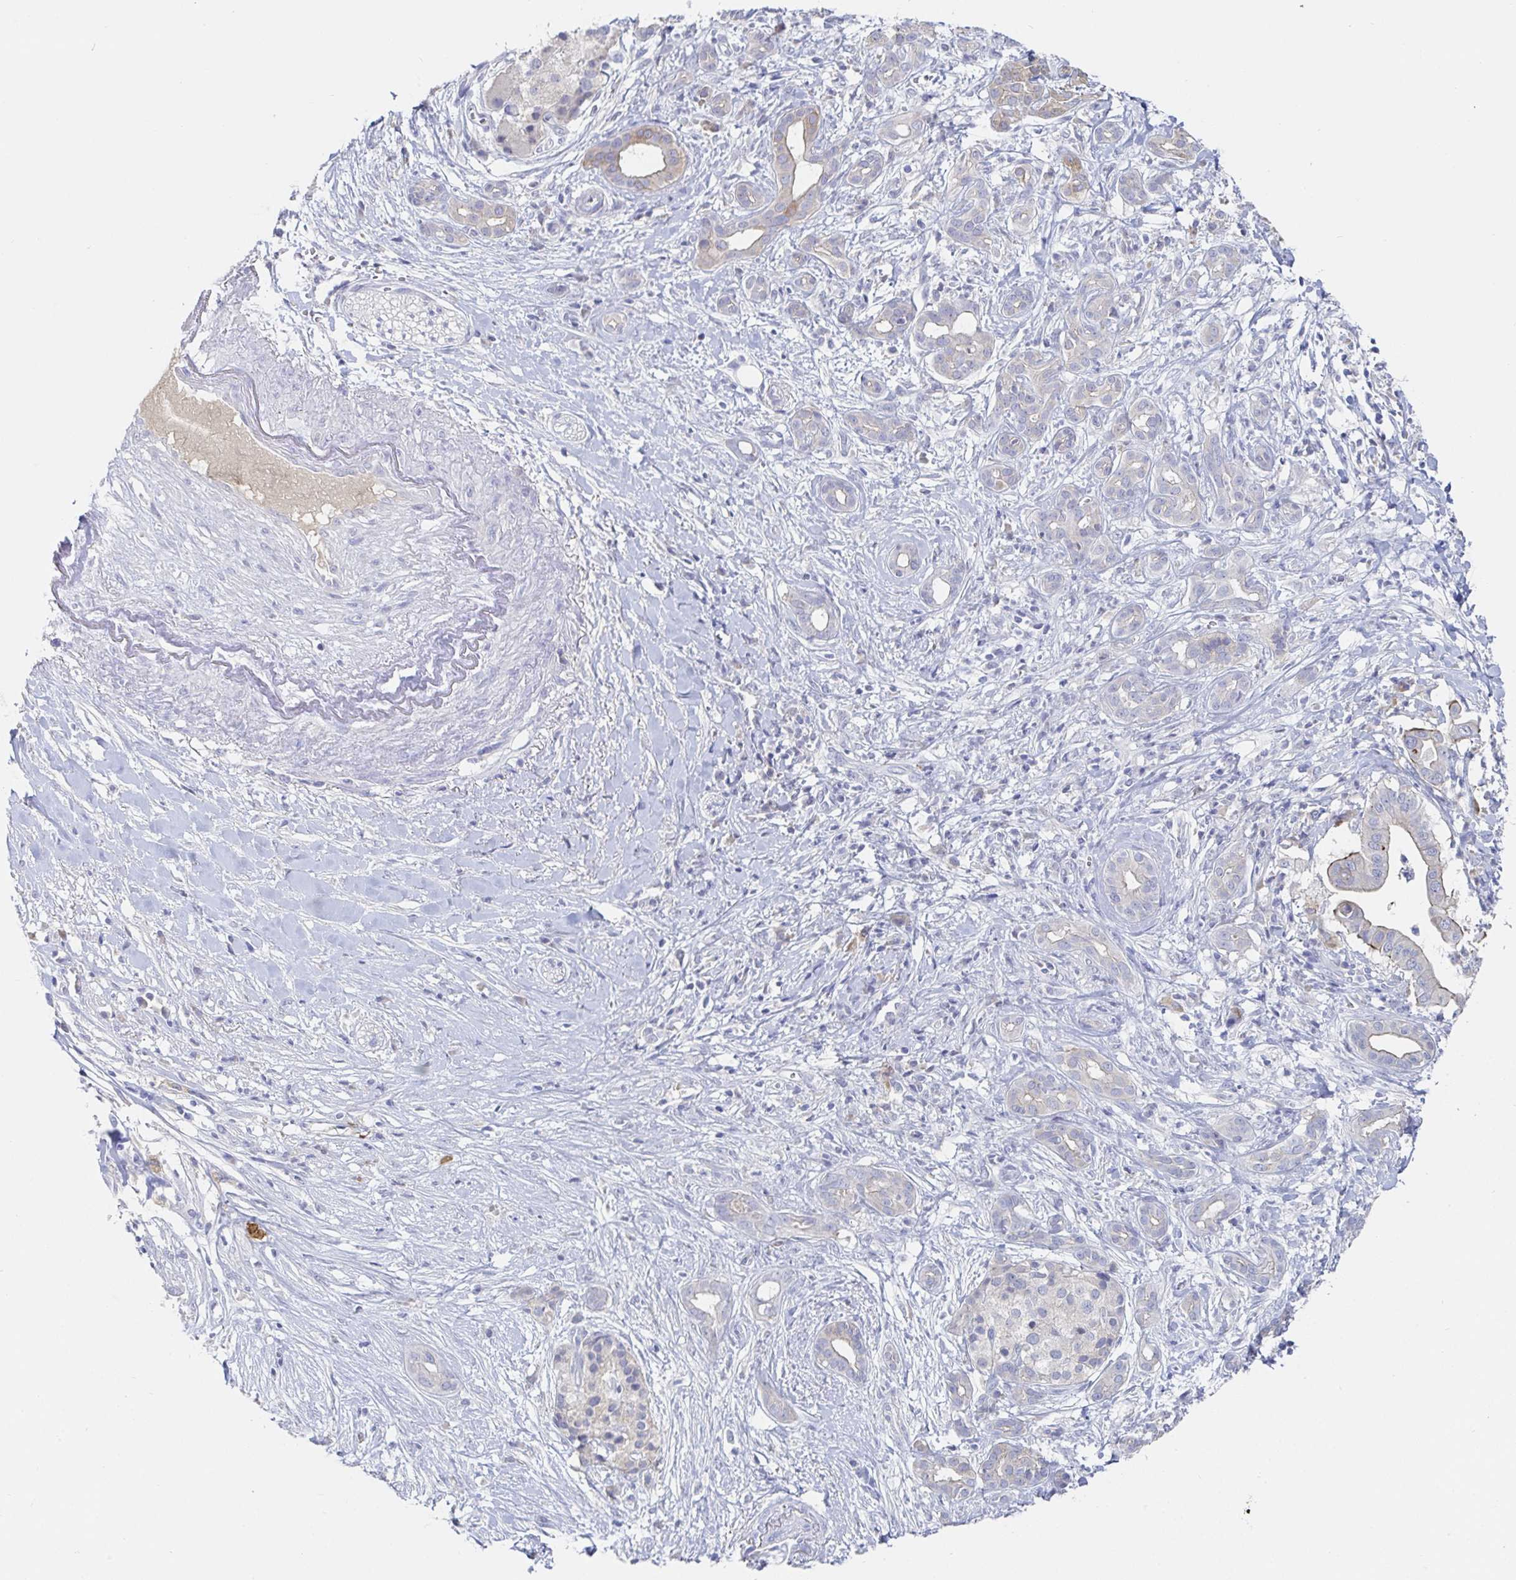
{"staining": {"intensity": "weak", "quantity": "<25%", "location": "cytoplasmic/membranous"}, "tissue": "pancreatic cancer", "cell_type": "Tumor cells", "image_type": "cancer", "snomed": [{"axis": "morphology", "description": "Adenocarcinoma, NOS"}, {"axis": "topography", "description": "Pancreas"}], "caption": "This is a image of immunohistochemistry (IHC) staining of pancreatic adenocarcinoma, which shows no expression in tumor cells.", "gene": "ZNF430", "patient": {"sex": "male", "age": 61}}